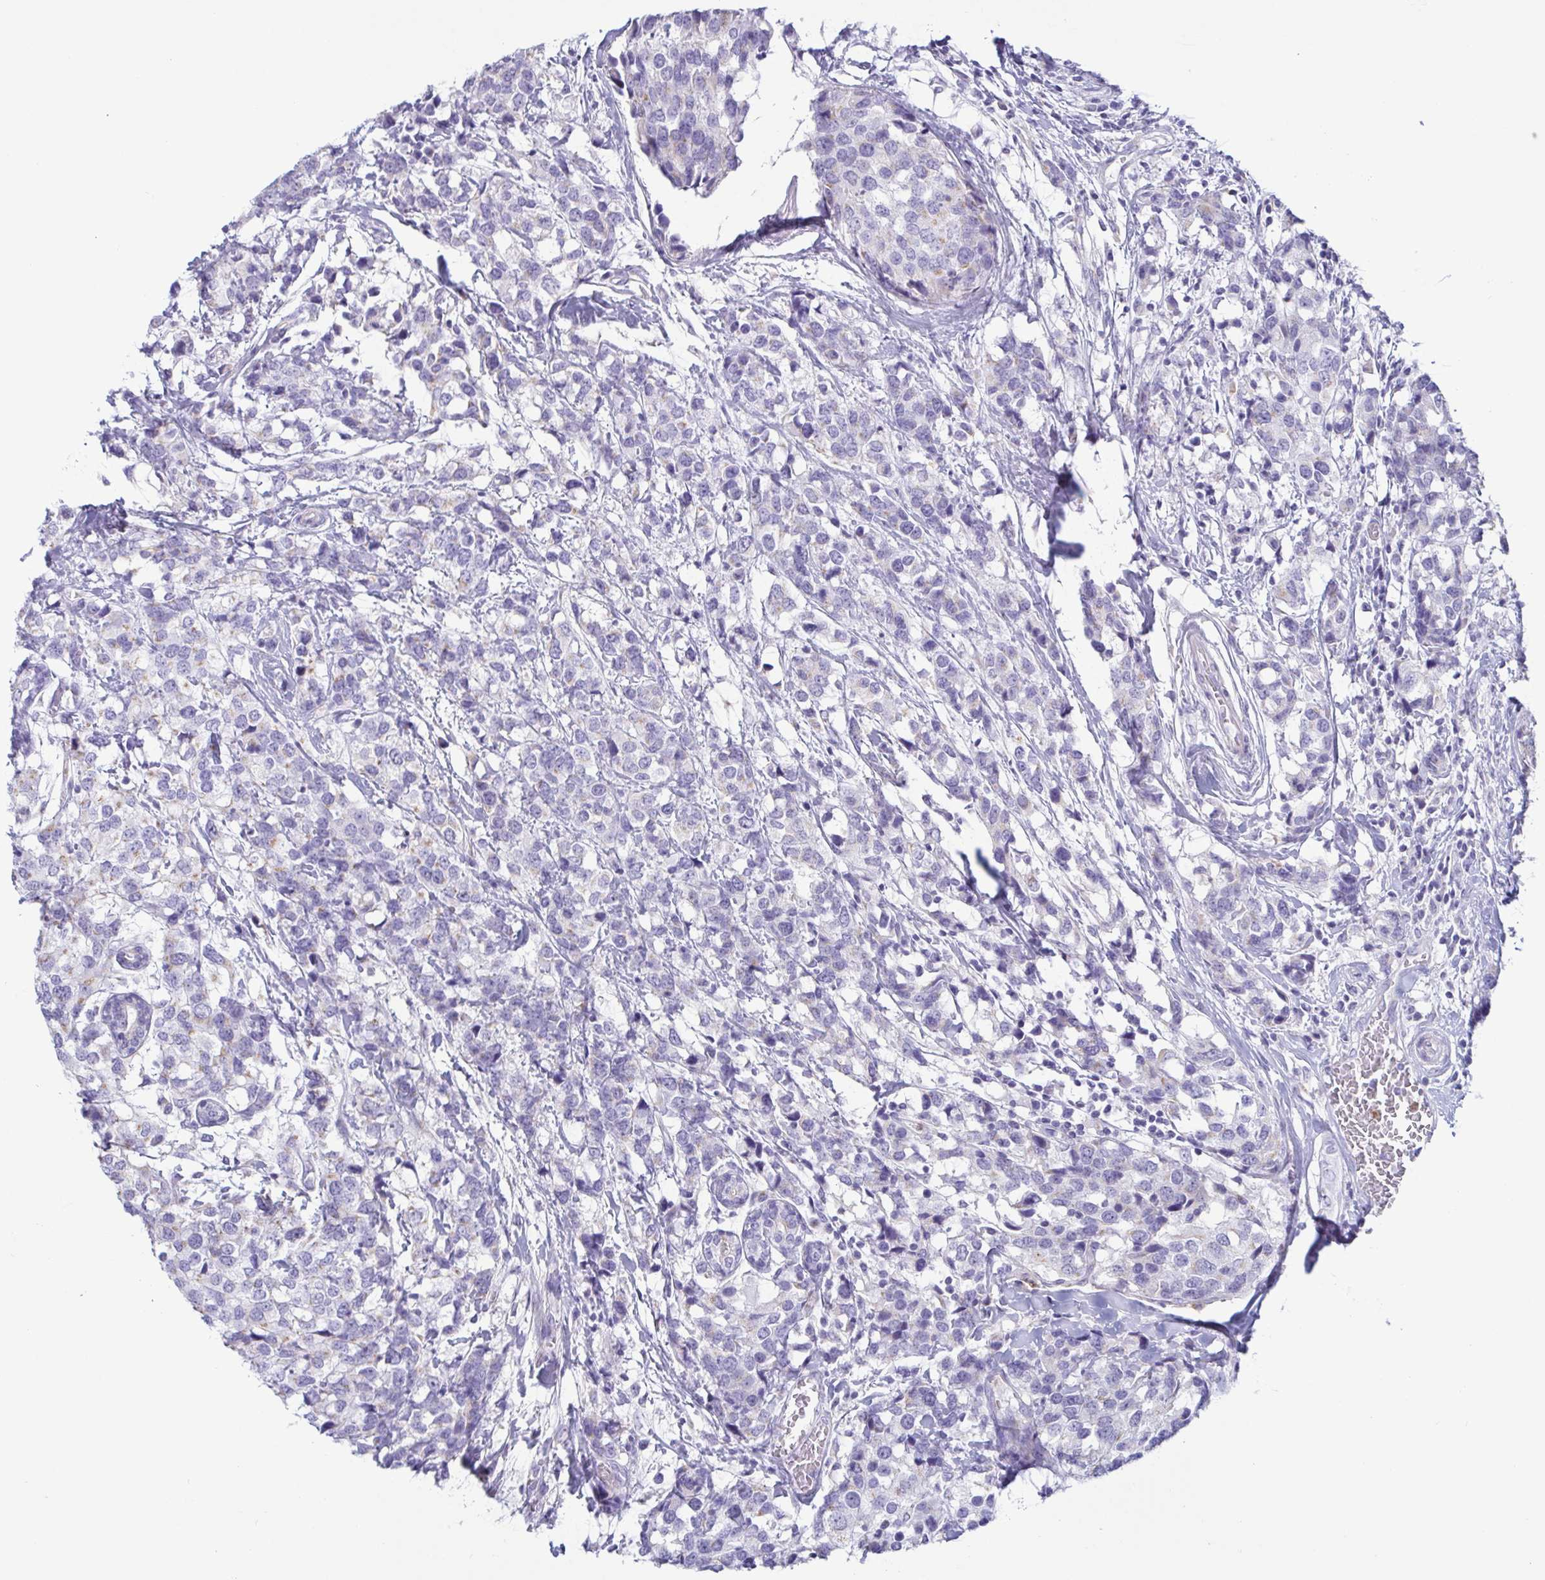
{"staining": {"intensity": "negative", "quantity": "none", "location": "none"}, "tissue": "breast cancer", "cell_type": "Tumor cells", "image_type": "cancer", "snomed": [{"axis": "morphology", "description": "Lobular carcinoma"}, {"axis": "topography", "description": "Breast"}], "caption": "Breast lobular carcinoma stained for a protein using immunohistochemistry (IHC) shows no expression tumor cells.", "gene": "AZU1", "patient": {"sex": "female", "age": 59}}